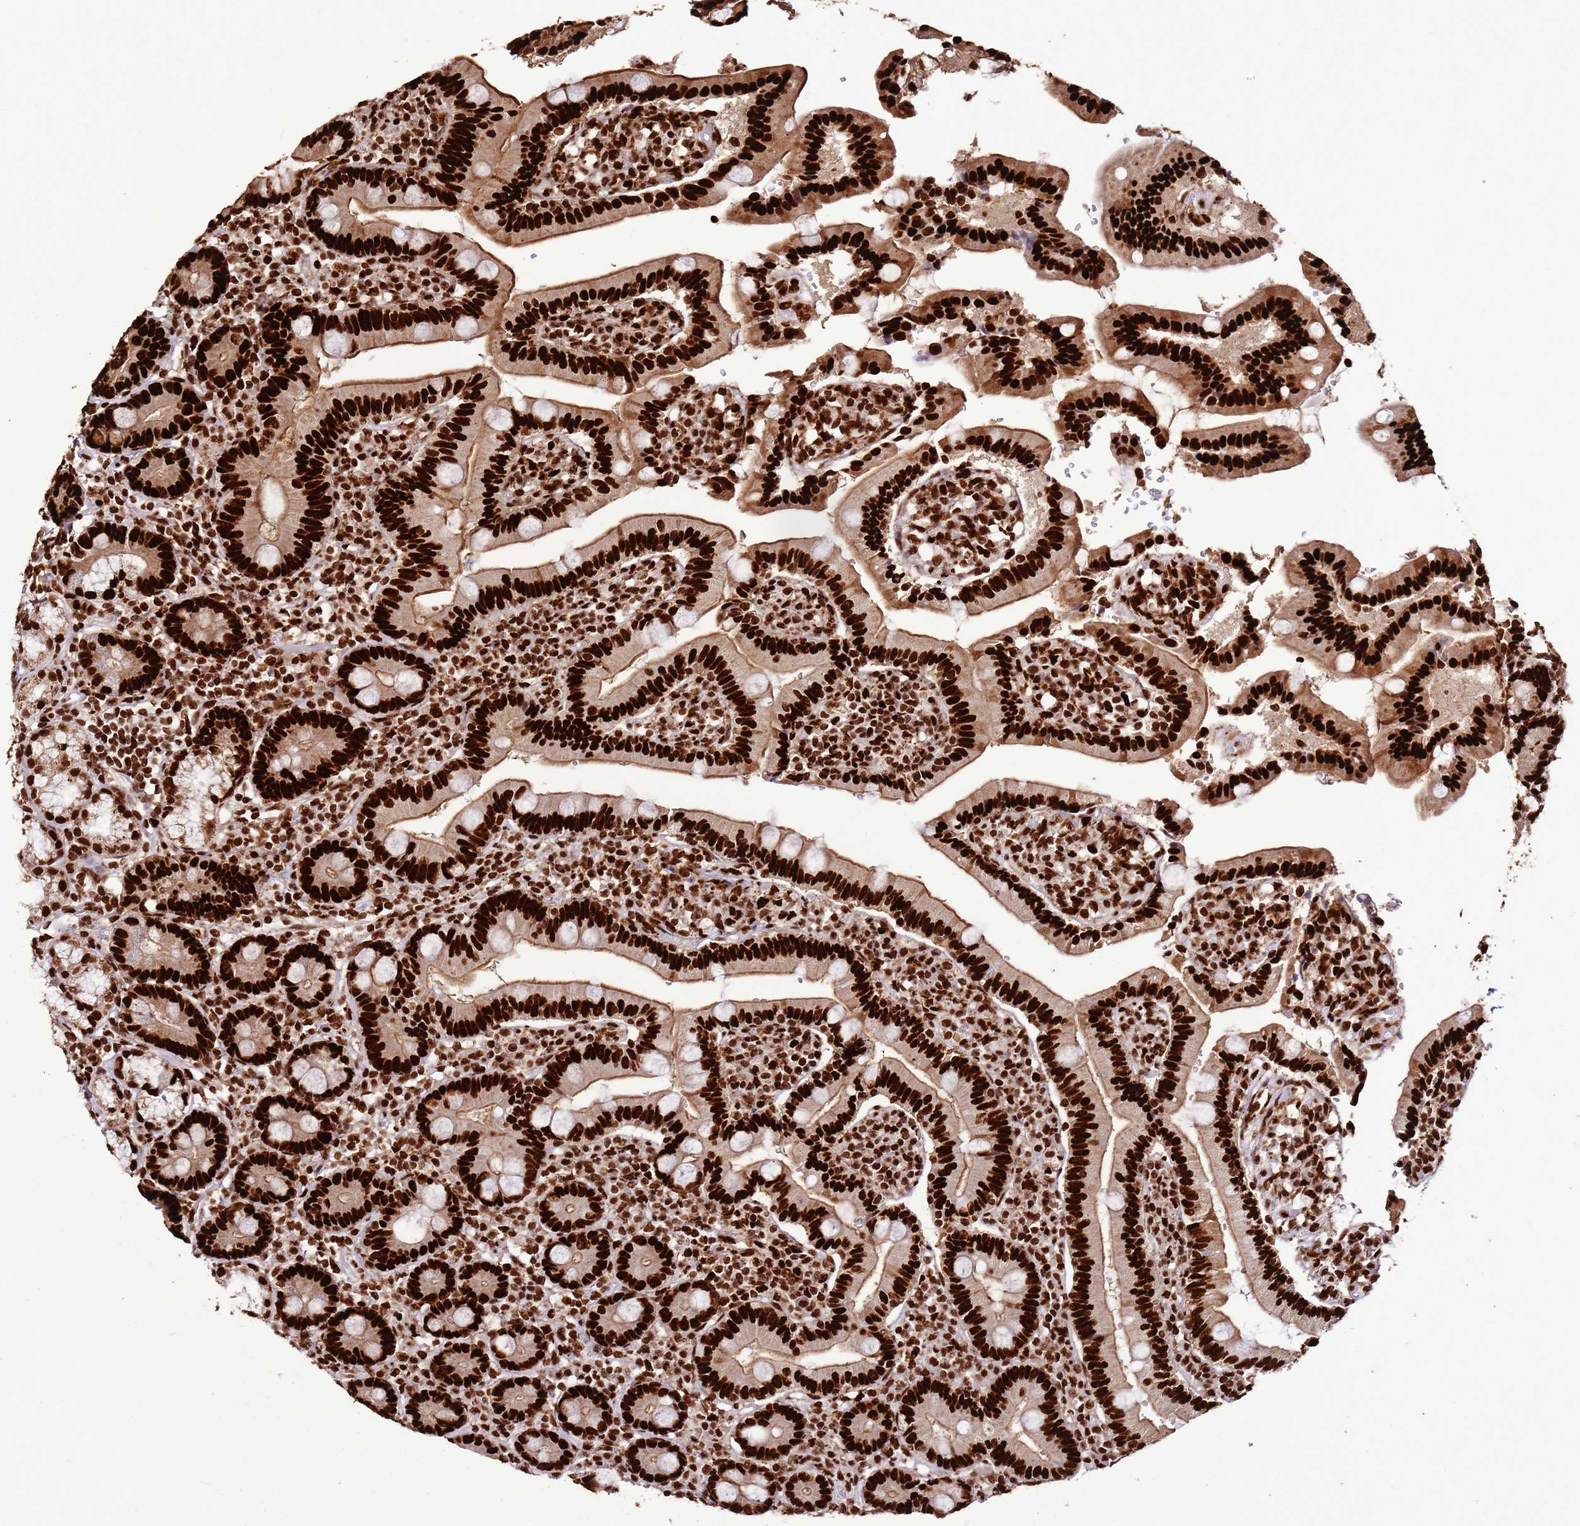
{"staining": {"intensity": "strong", "quantity": ">75%", "location": "cytoplasmic/membranous,nuclear"}, "tissue": "duodenum", "cell_type": "Glandular cells", "image_type": "normal", "snomed": [{"axis": "morphology", "description": "Normal tissue, NOS"}, {"axis": "topography", "description": "Duodenum"}], "caption": "DAB immunohistochemical staining of normal human duodenum reveals strong cytoplasmic/membranous,nuclear protein positivity in approximately >75% of glandular cells.", "gene": "HNRNPAB", "patient": {"sex": "female", "age": 67}}